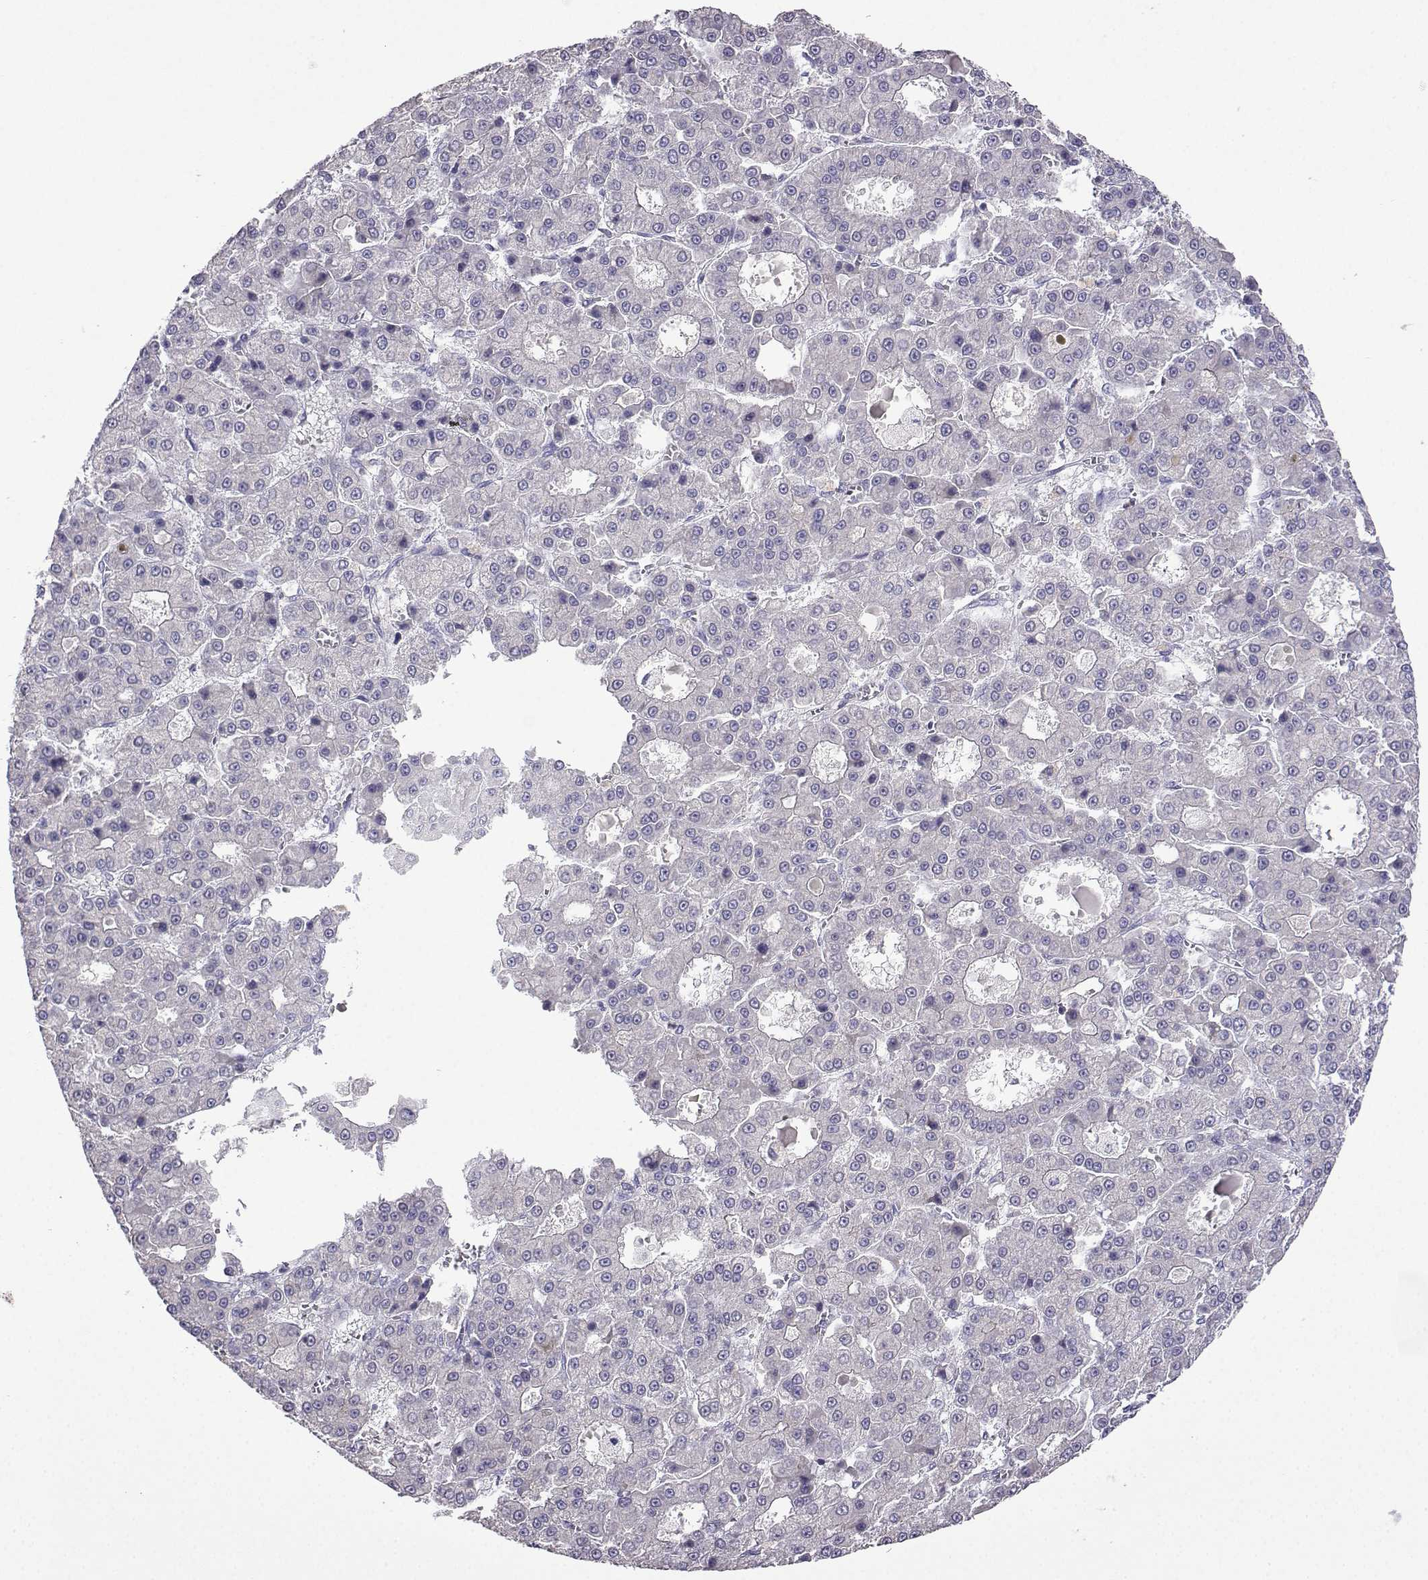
{"staining": {"intensity": "negative", "quantity": "none", "location": "none"}, "tissue": "liver cancer", "cell_type": "Tumor cells", "image_type": "cancer", "snomed": [{"axis": "morphology", "description": "Carcinoma, Hepatocellular, NOS"}, {"axis": "topography", "description": "Liver"}], "caption": "An immunohistochemistry (IHC) micrograph of liver cancer is shown. There is no staining in tumor cells of liver cancer.", "gene": "FCAMR", "patient": {"sex": "male", "age": 70}}